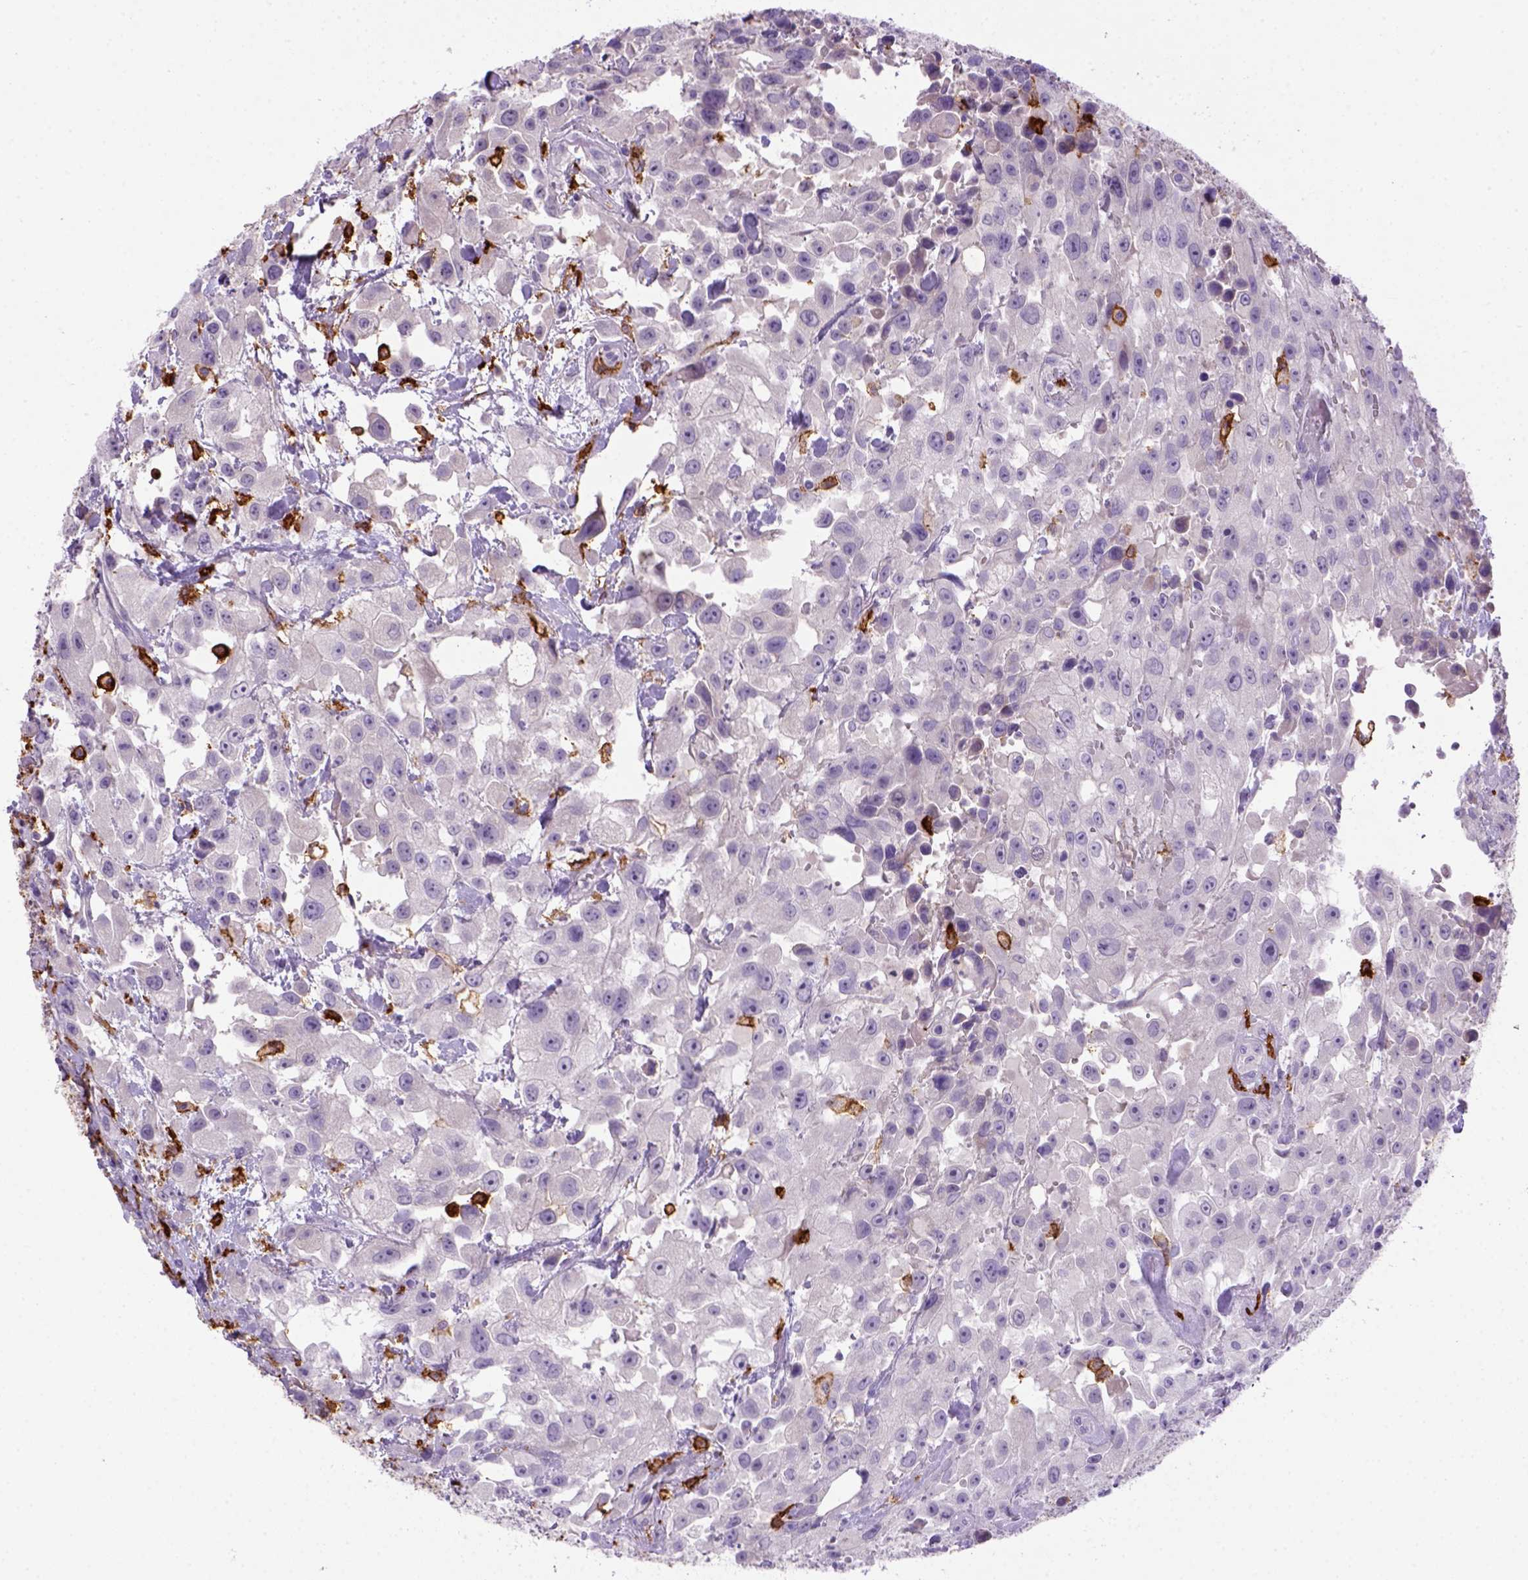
{"staining": {"intensity": "negative", "quantity": "none", "location": "none"}, "tissue": "urothelial cancer", "cell_type": "Tumor cells", "image_type": "cancer", "snomed": [{"axis": "morphology", "description": "Urothelial carcinoma, High grade"}, {"axis": "topography", "description": "Urinary bladder"}], "caption": "A micrograph of urothelial carcinoma (high-grade) stained for a protein demonstrates no brown staining in tumor cells.", "gene": "CD14", "patient": {"sex": "male", "age": 79}}